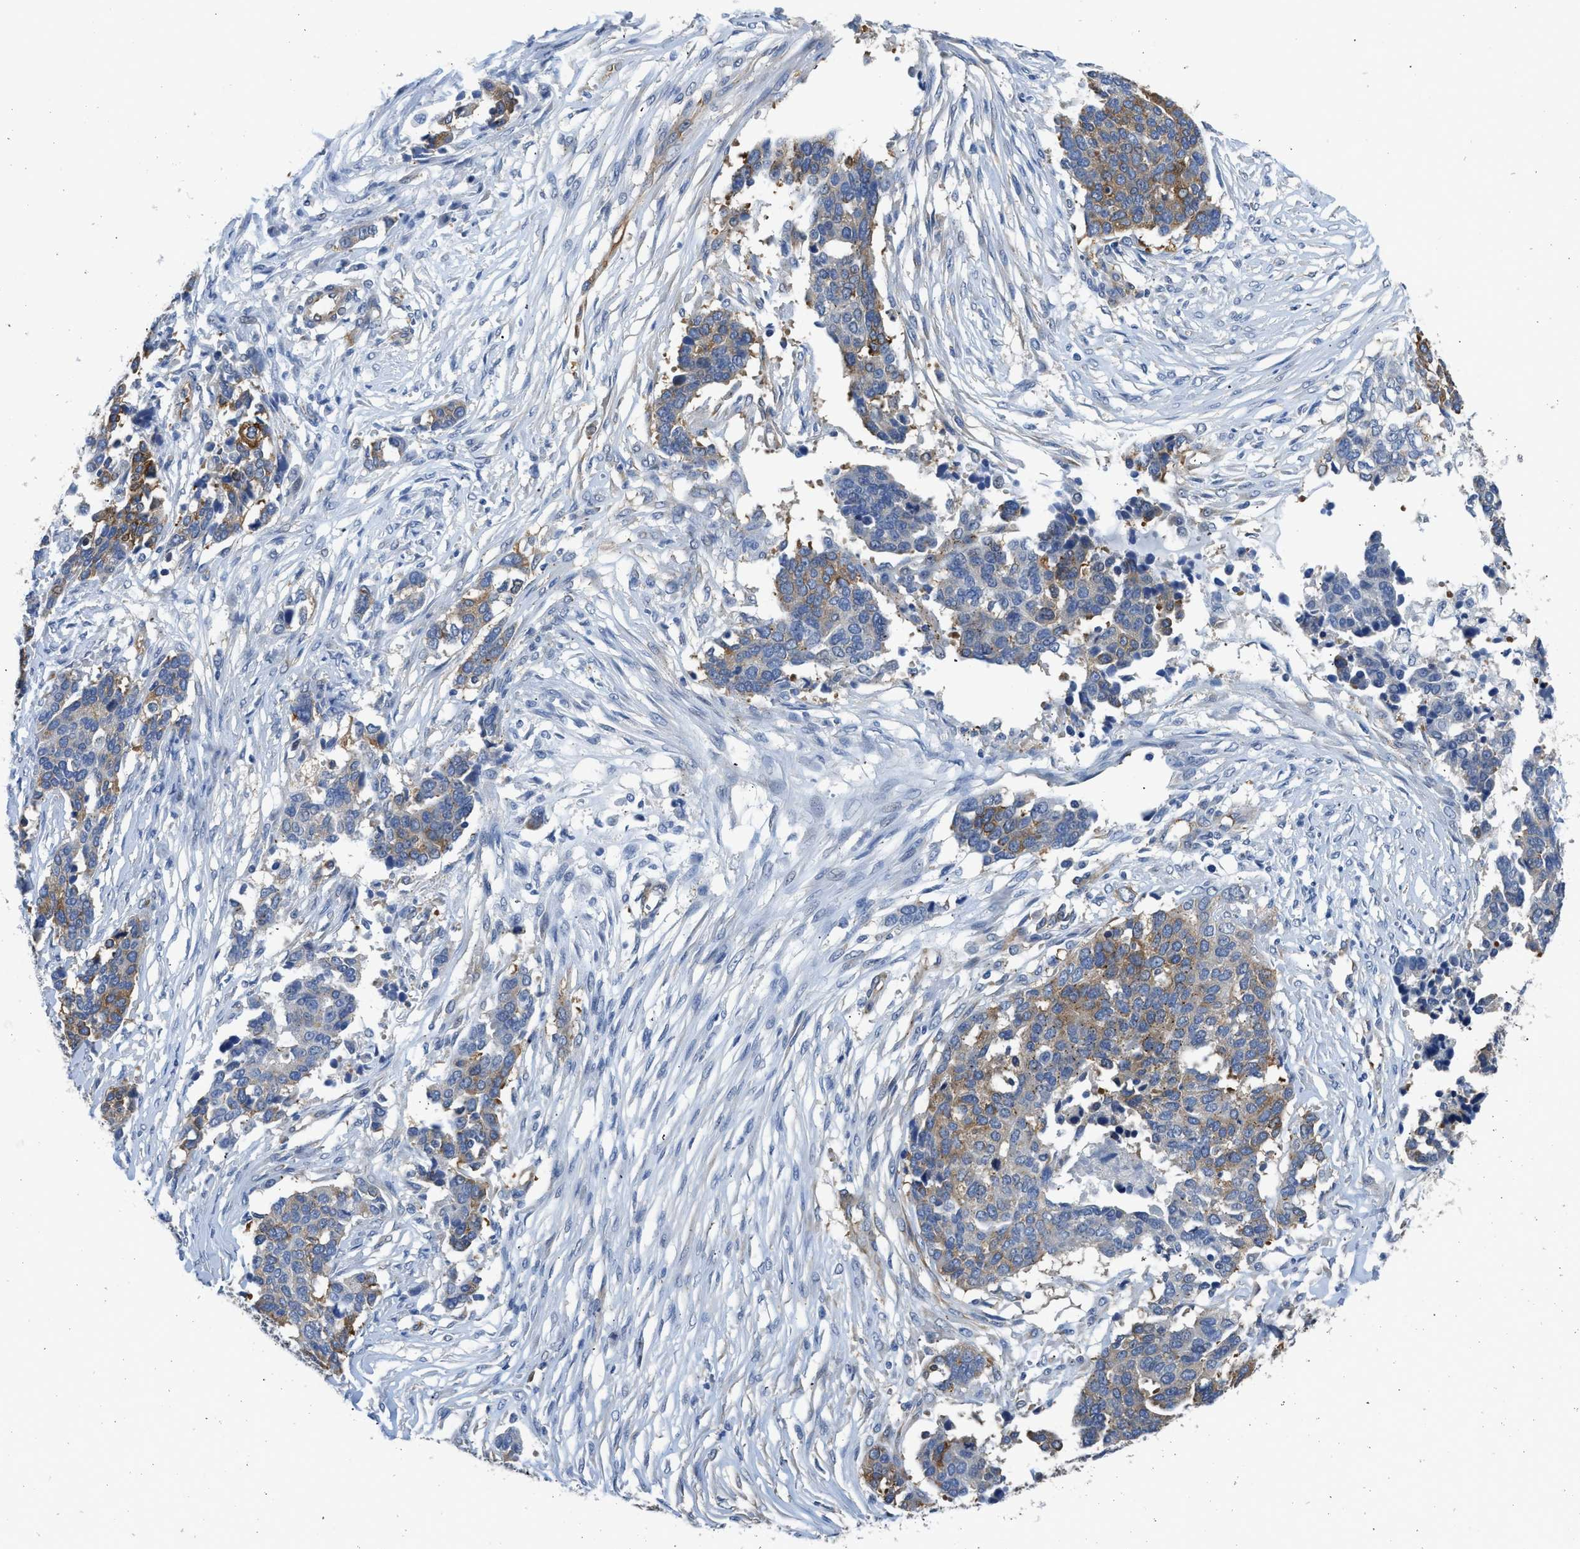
{"staining": {"intensity": "moderate", "quantity": "25%-75%", "location": "cytoplasmic/membranous"}, "tissue": "ovarian cancer", "cell_type": "Tumor cells", "image_type": "cancer", "snomed": [{"axis": "morphology", "description": "Cystadenocarcinoma, serous, NOS"}, {"axis": "topography", "description": "Ovary"}], "caption": "A brown stain highlights moderate cytoplasmic/membranous staining of a protein in human serous cystadenocarcinoma (ovarian) tumor cells. (Stains: DAB in brown, nuclei in blue, Microscopy: brightfield microscopy at high magnification).", "gene": "ZSWIM5", "patient": {"sex": "female", "age": 44}}